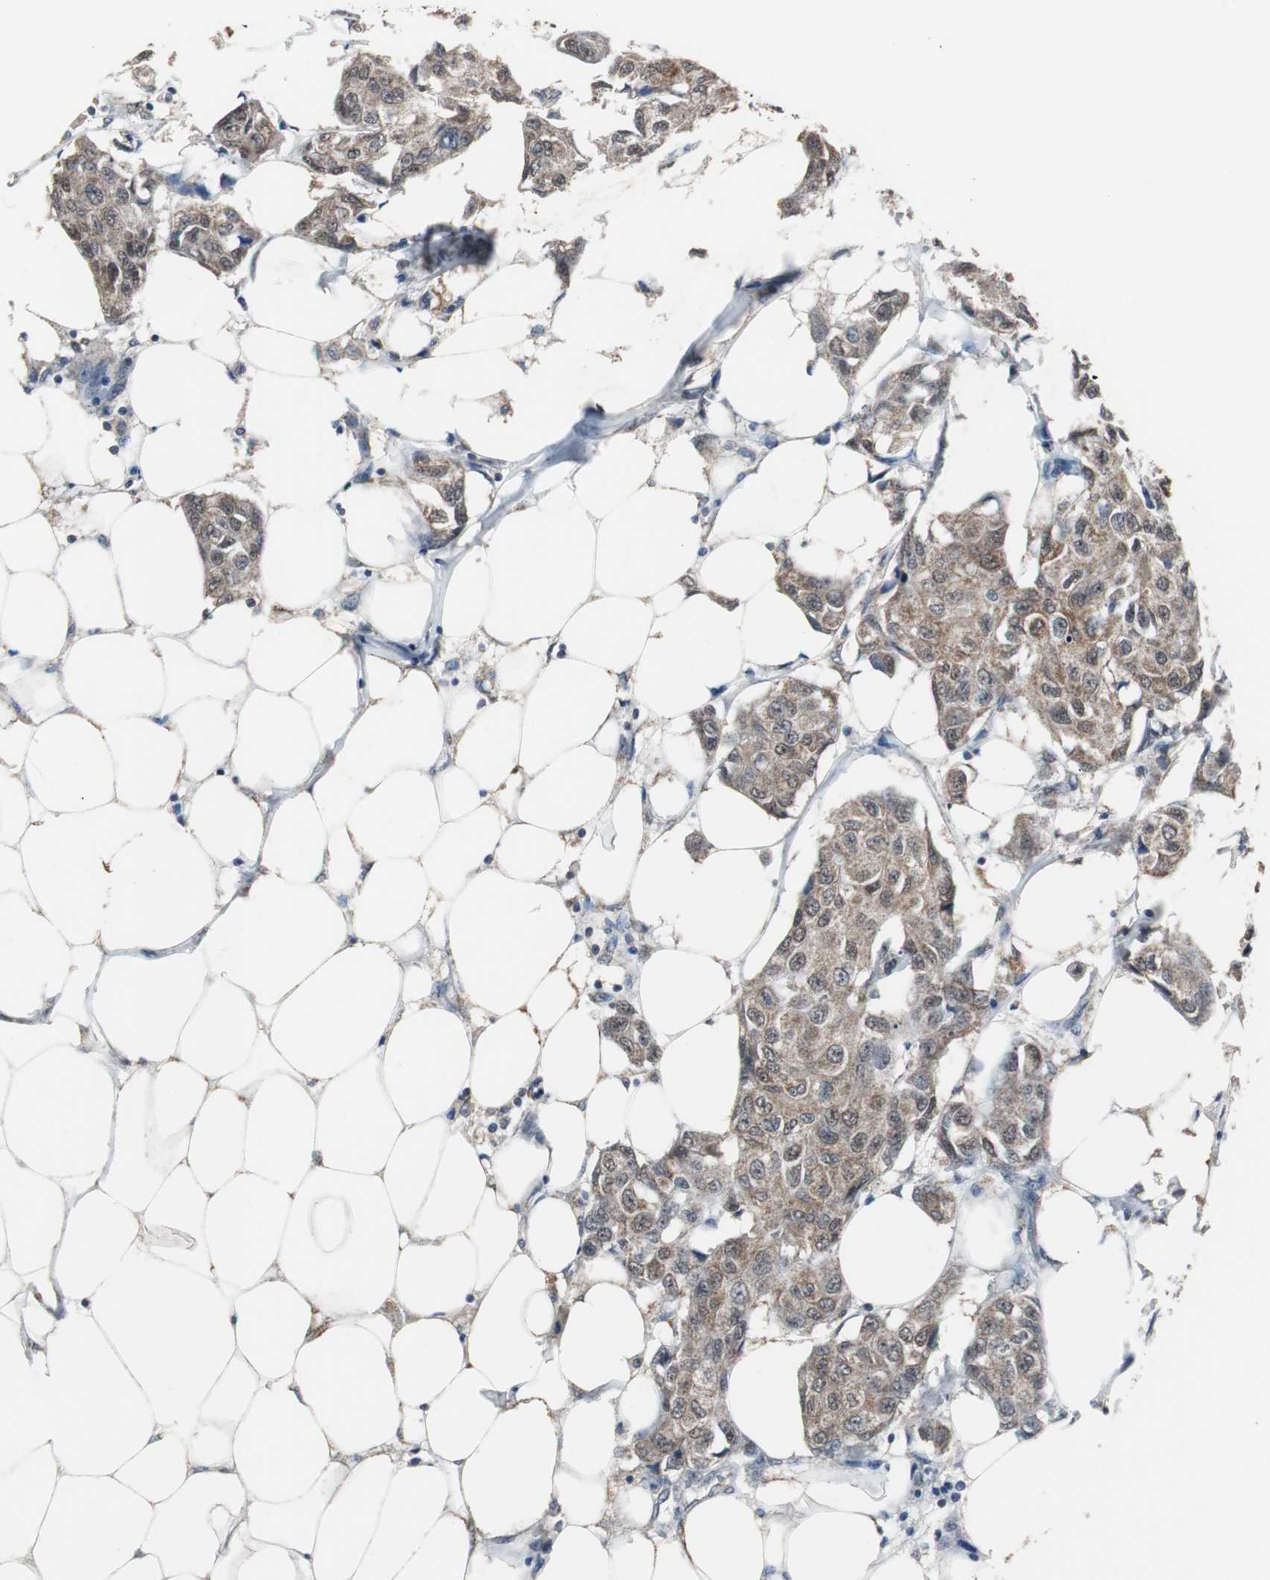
{"staining": {"intensity": "moderate", "quantity": ">75%", "location": "cytoplasmic/membranous,nuclear"}, "tissue": "breast cancer", "cell_type": "Tumor cells", "image_type": "cancer", "snomed": [{"axis": "morphology", "description": "Duct carcinoma"}, {"axis": "topography", "description": "Breast"}], "caption": "Immunohistochemistry histopathology image of breast intraductal carcinoma stained for a protein (brown), which exhibits medium levels of moderate cytoplasmic/membranous and nuclear positivity in approximately >75% of tumor cells.", "gene": "ZHX2", "patient": {"sex": "female", "age": 80}}